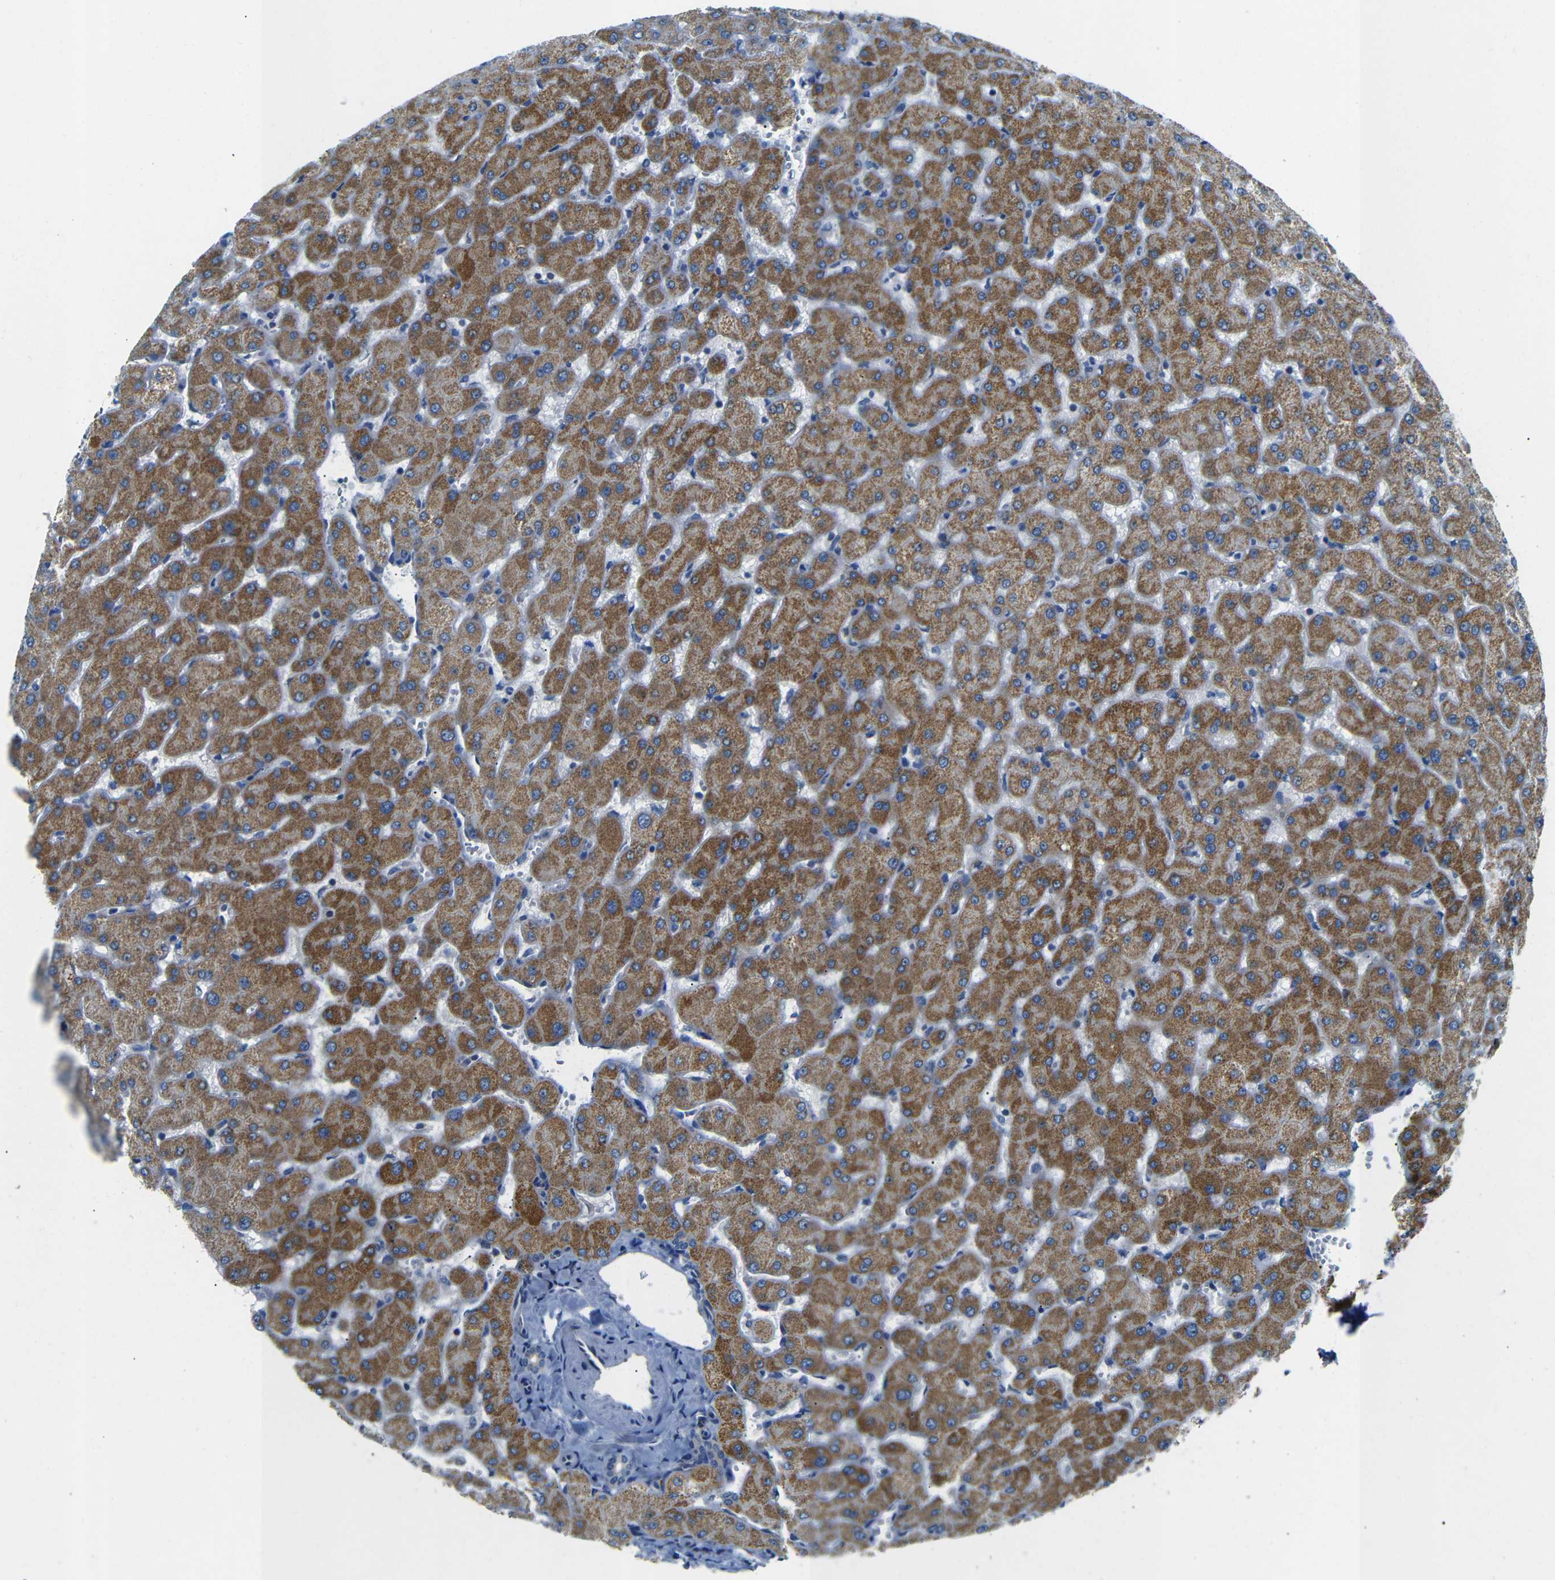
{"staining": {"intensity": "weak", "quantity": "<25%", "location": "cytoplasmic/membranous"}, "tissue": "liver", "cell_type": "Cholangiocytes", "image_type": "normal", "snomed": [{"axis": "morphology", "description": "Normal tissue, NOS"}, {"axis": "topography", "description": "Liver"}], "caption": "DAB immunohistochemical staining of normal human liver shows no significant staining in cholangiocytes. Nuclei are stained in blue.", "gene": "DCP1A", "patient": {"sex": "female", "age": 63}}